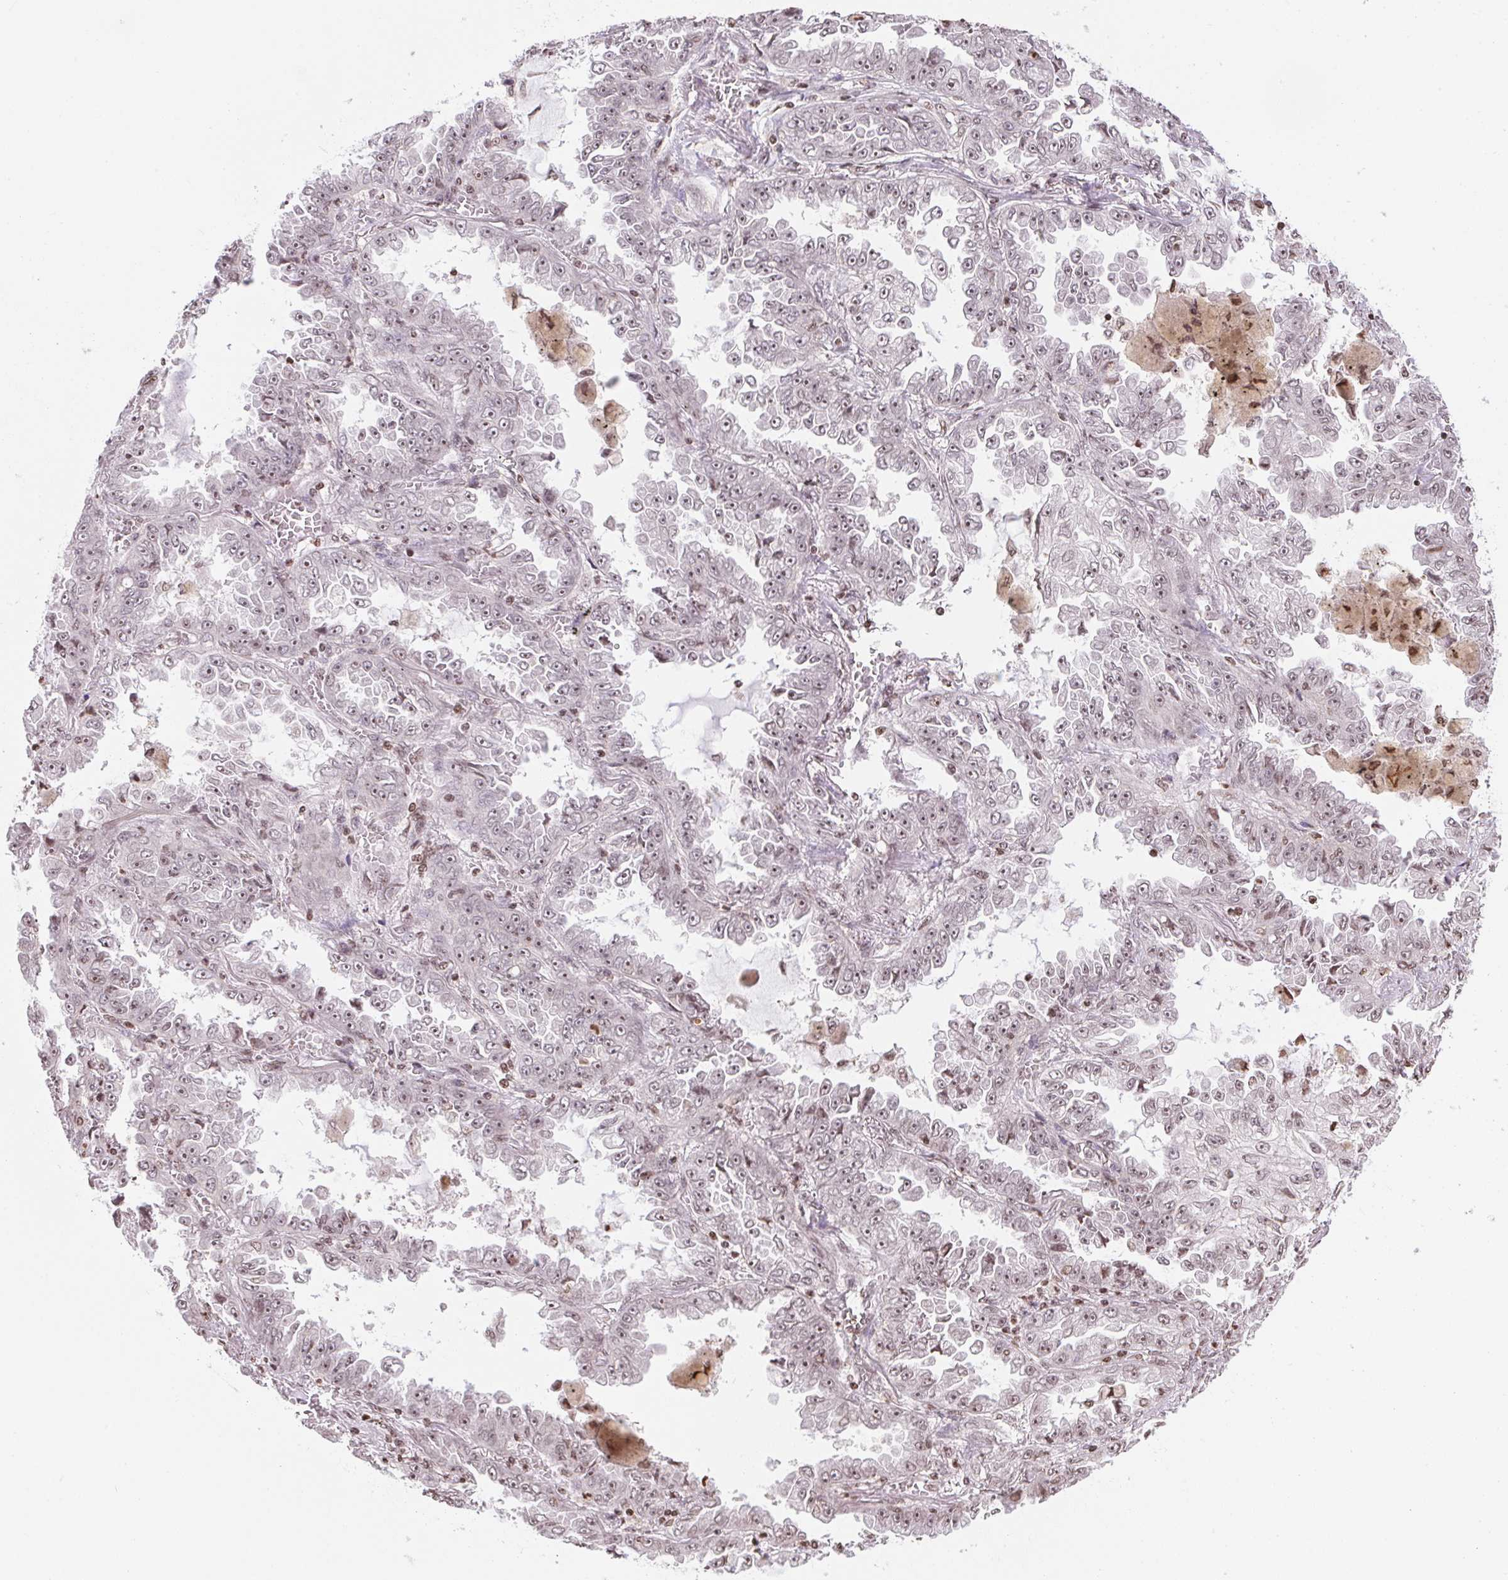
{"staining": {"intensity": "weak", "quantity": "25%-75%", "location": "nuclear"}, "tissue": "lung cancer", "cell_type": "Tumor cells", "image_type": "cancer", "snomed": [{"axis": "morphology", "description": "Adenocarcinoma, NOS"}, {"axis": "topography", "description": "Lung"}], "caption": "IHC micrograph of neoplastic tissue: adenocarcinoma (lung) stained using immunohistochemistry (IHC) exhibits low levels of weak protein expression localized specifically in the nuclear of tumor cells, appearing as a nuclear brown color.", "gene": "RNF181", "patient": {"sex": "female", "age": 52}}